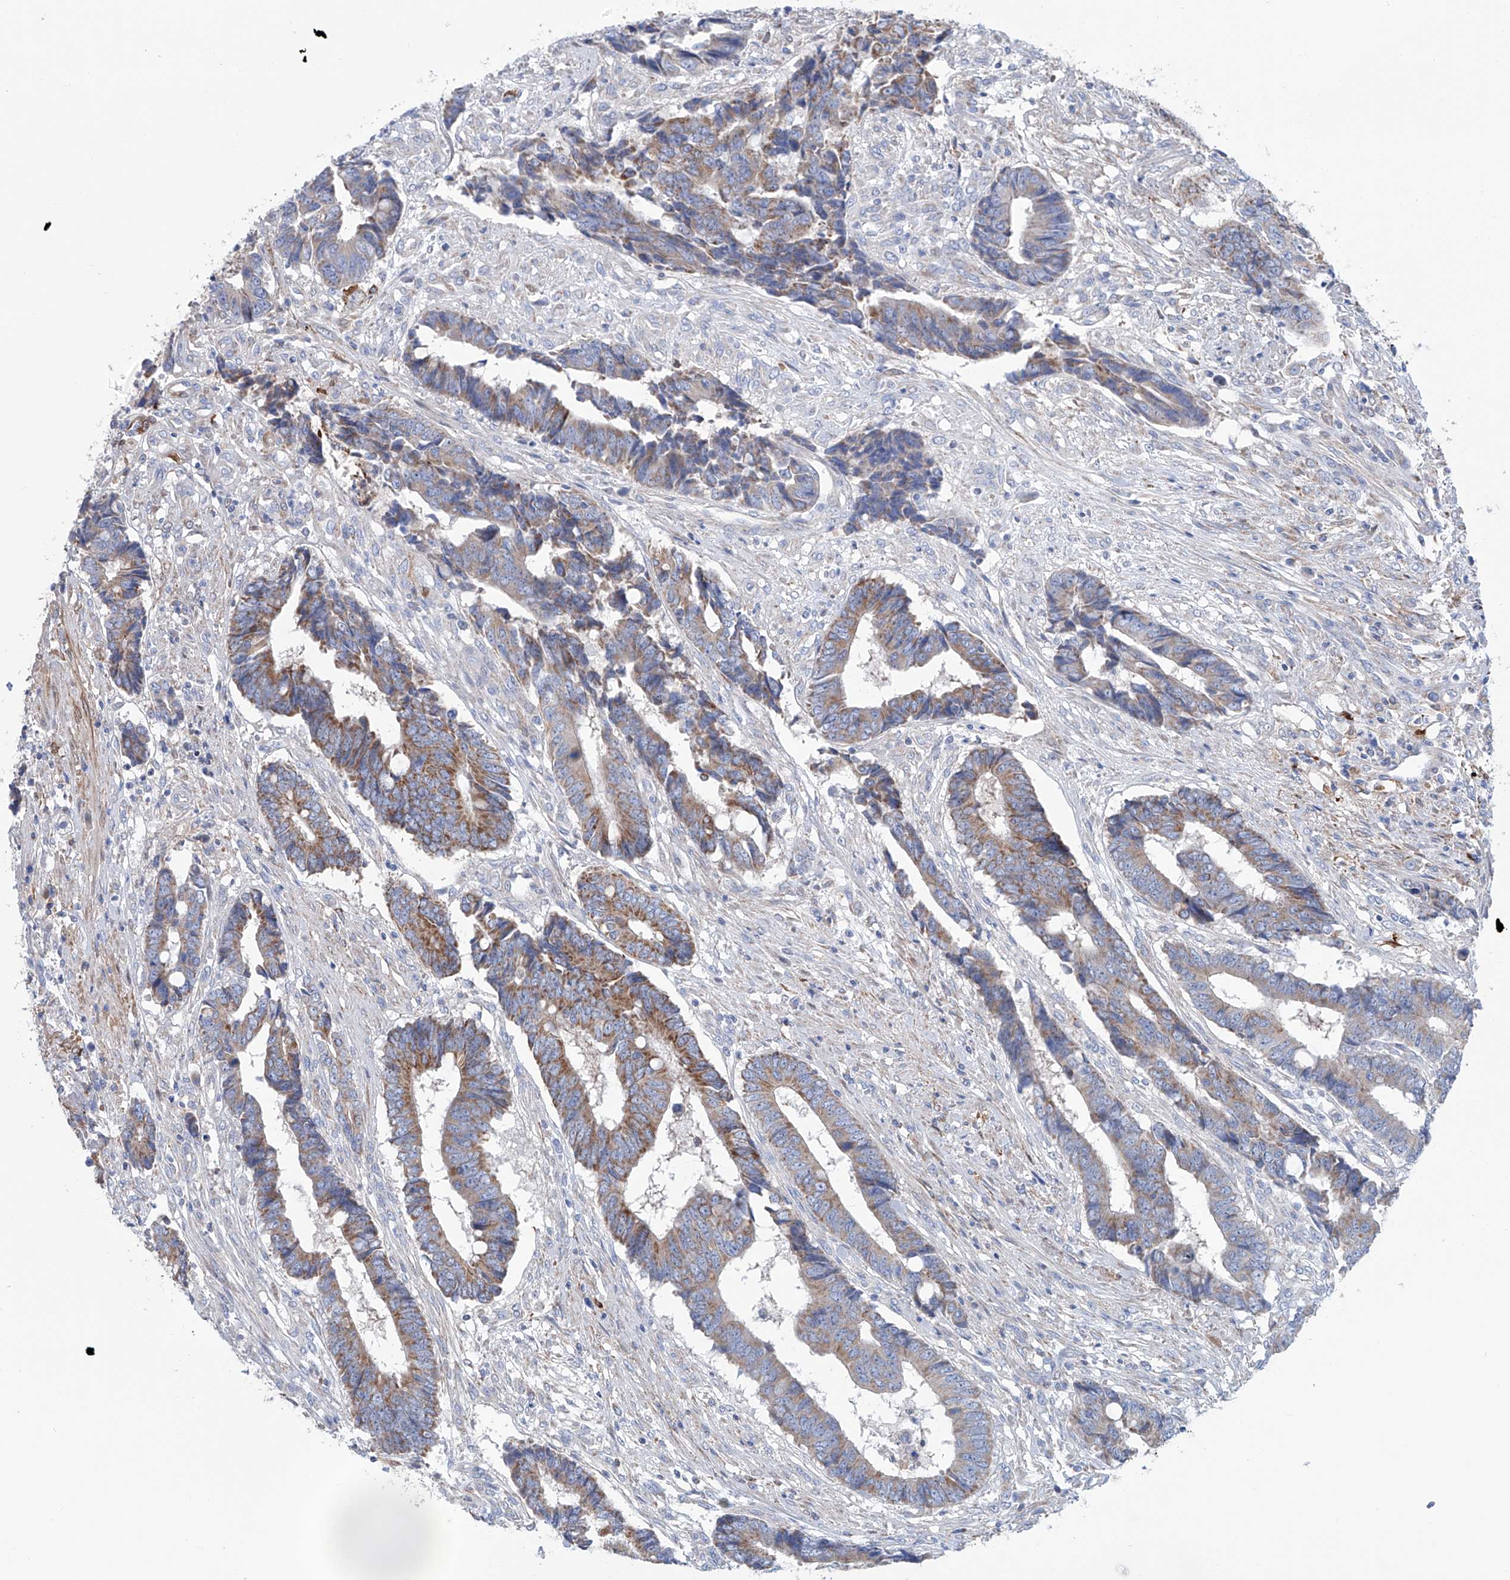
{"staining": {"intensity": "weak", "quantity": "<25%", "location": "cytoplasmic/membranous"}, "tissue": "colorectal cancer", "cell_type": "Tumor cells", "image_type": "cancer", "snomed": [{"axis": "morphology", "description": "Adenocarcinoma, NOS"}, {"axis": "topography", "description": "Rectum"}], "caption": "Immunohistochemistry of adenocarcinoma (colorectal) exhibits no positivity in tumor cells. (DAB (3,3'-diaminobenzidine) IHC with hematoxylin counter stain).", "gene": "ALDH6A1", "patient": {"sex": "male", "age": 84}}